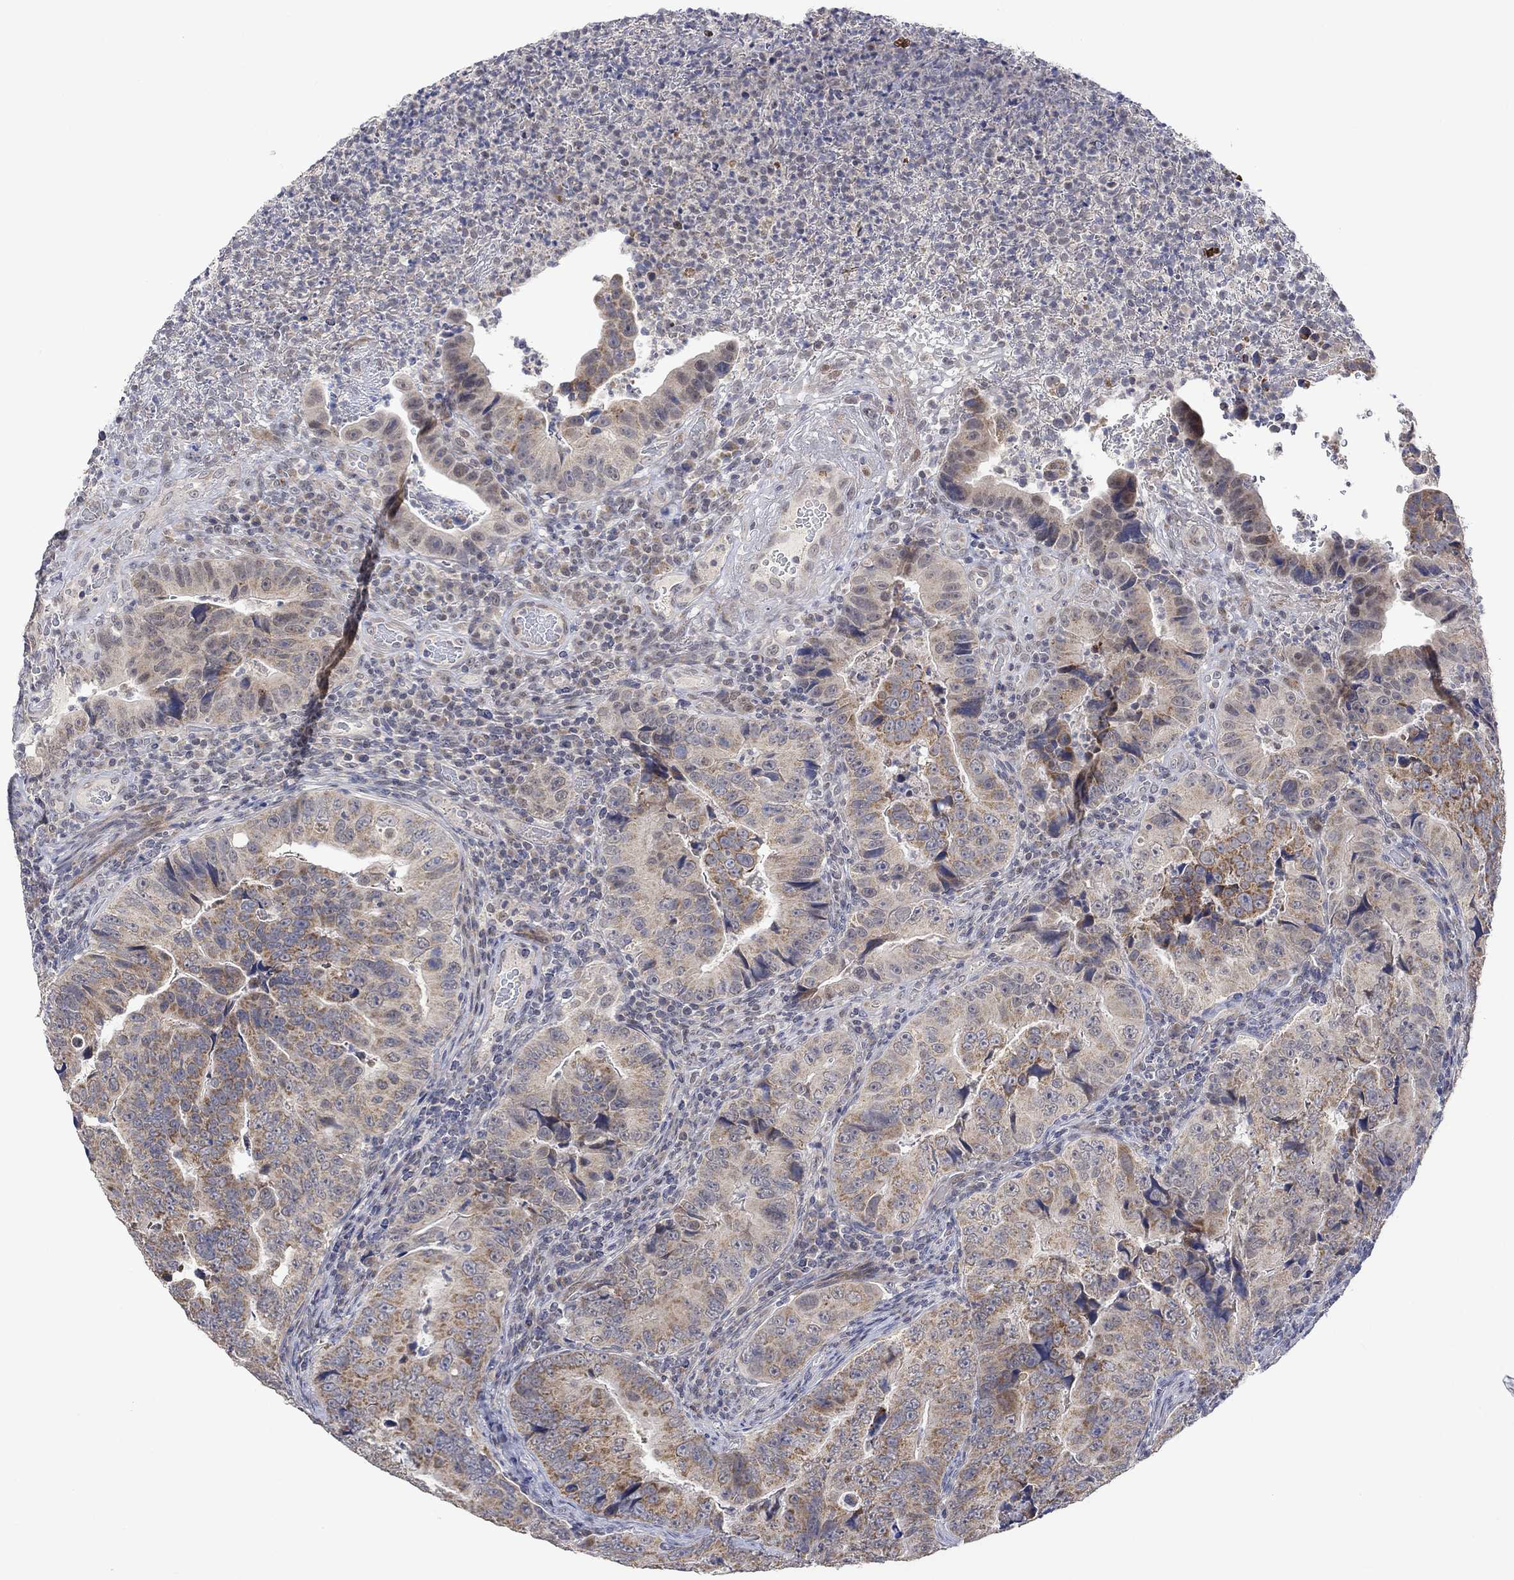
{"staining": {"intensity": "strong", "quantity": "<25%", "location": "cytoplasmic/membranous"}, "tissue": "colorectal cancer", "cell_type": "Tumor cells", "image_type": "cancer", "snomed": [{"axis": "morphology", "description": "Adenocarcinoma, NOS"}, {"axis": "topography", "description": "Colon"}], "caption": "Colorectal cancer tissue demonstrates strong cytoplasmic/membranous positivity in approximately <25% of tumor cells, visualized by immunohistochemistry. (IHC, brightfield microscopy, high magnification).", "gene": "SLC48A1", "patient": {"sex": "female", "age": 72}}